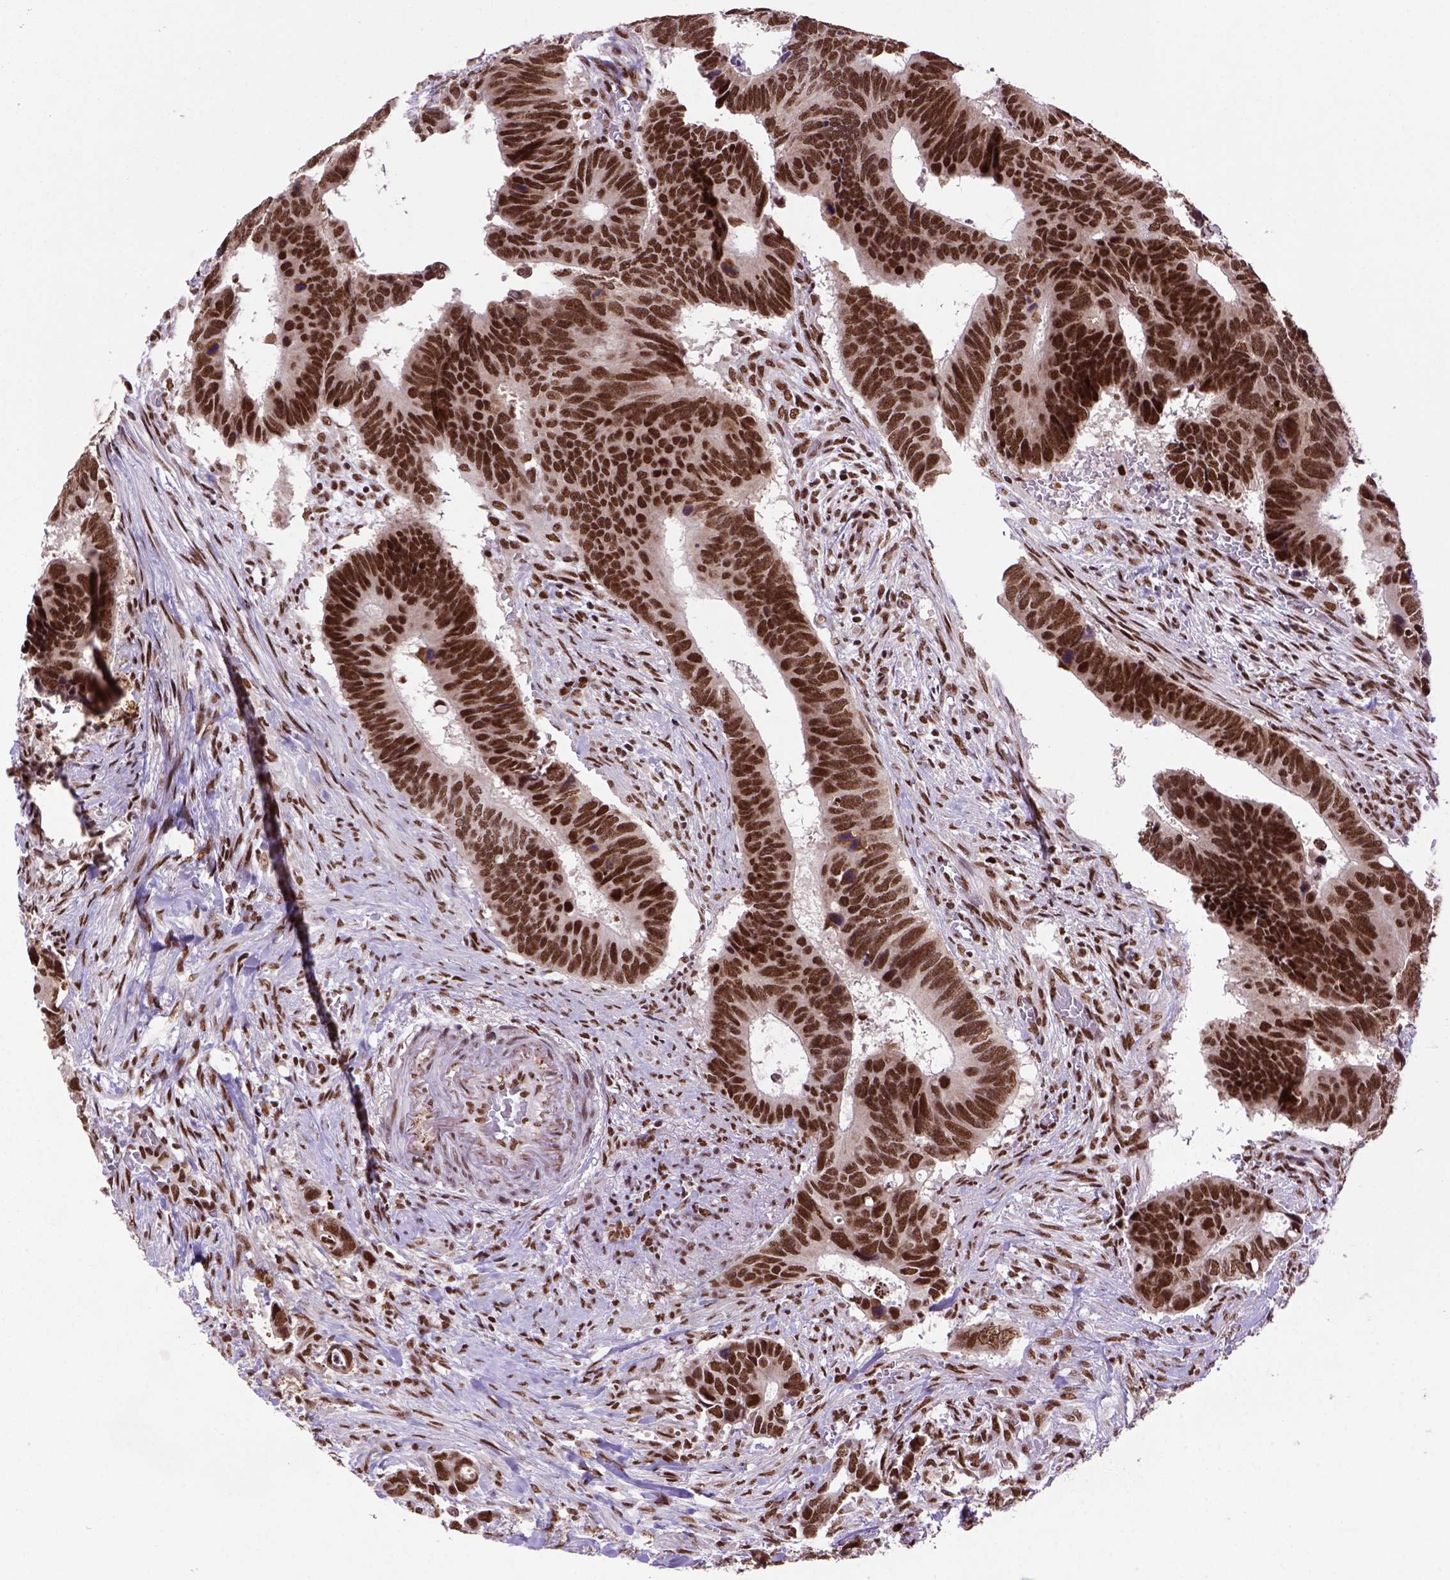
{"staining": {"intensity": "strong", "quantity": ">75%", "location": "nuclear"}, "tissue": "colorectal cancer", "cell_type": "Tumor cells", "image_type": "cancer", "snomed": [{"axis": "morphology", "description": "Adenocarcinoma, NOS"}, {"axis": "topography", "description": "Colon"}], "caption": "Colorectal cancer stained with a protein marker displays strong staining in tumor cells.", "gene": "NSMCE2", "patient": {"sex": "male", "age": 49}}